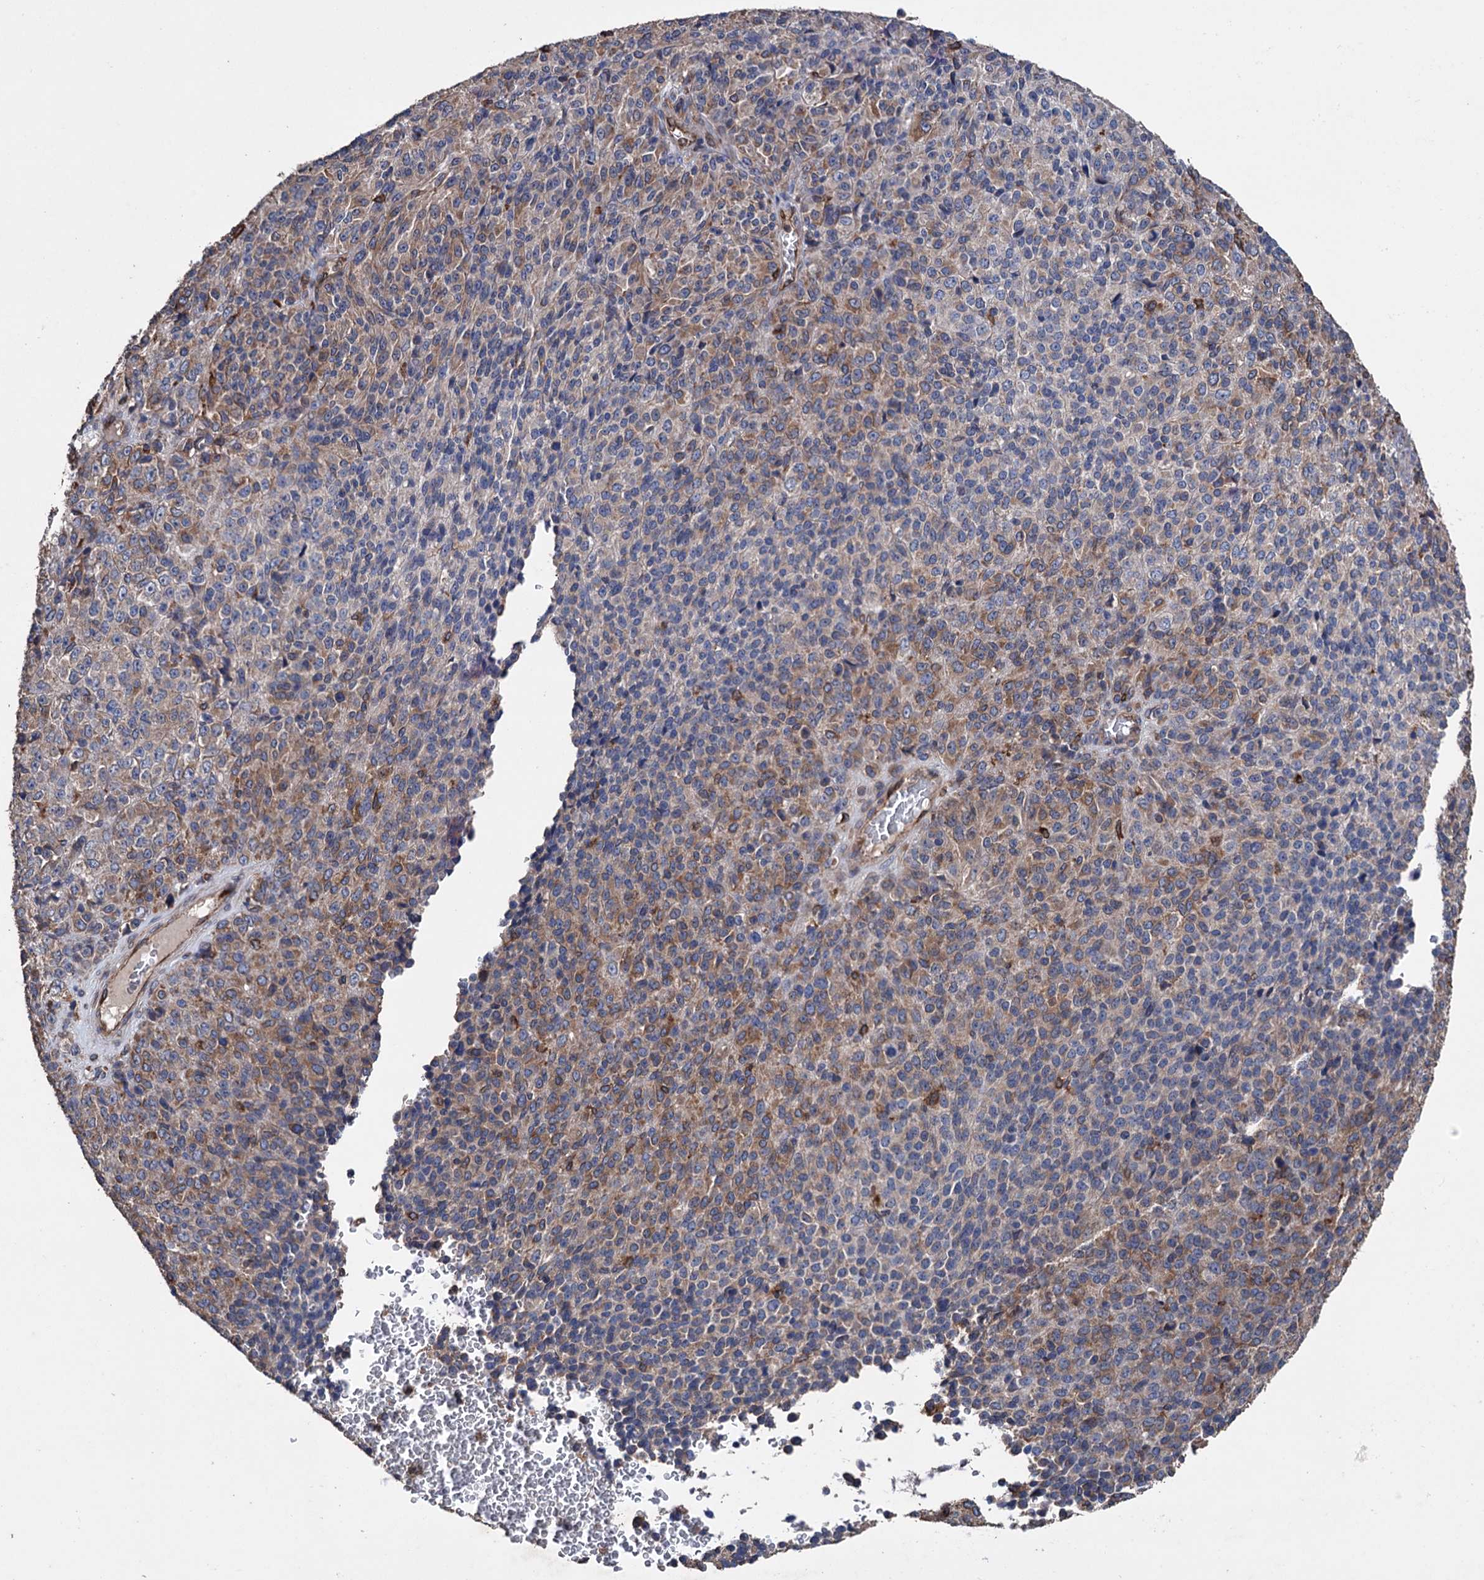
{"staining": {"intensity": "weak", "quantity": "<25%", "location": "cytoplasmic/membranous"}, "tissue": "melanoma", "cell_type": "Tumor cells", "image_type": "cancer", "snomed": [{"axis": "morphology", "description": "Malignant melanoma, Metastatic site"}, {"axis": "topography", "description": "Brain"}], "caption": "This is an immunohistochemistry histopathology image of malignant melanoma (metastatic site). There is no positivity in tumor cells.", "gene": "STING1", "patient": {"sex": "female", "age": 56}}